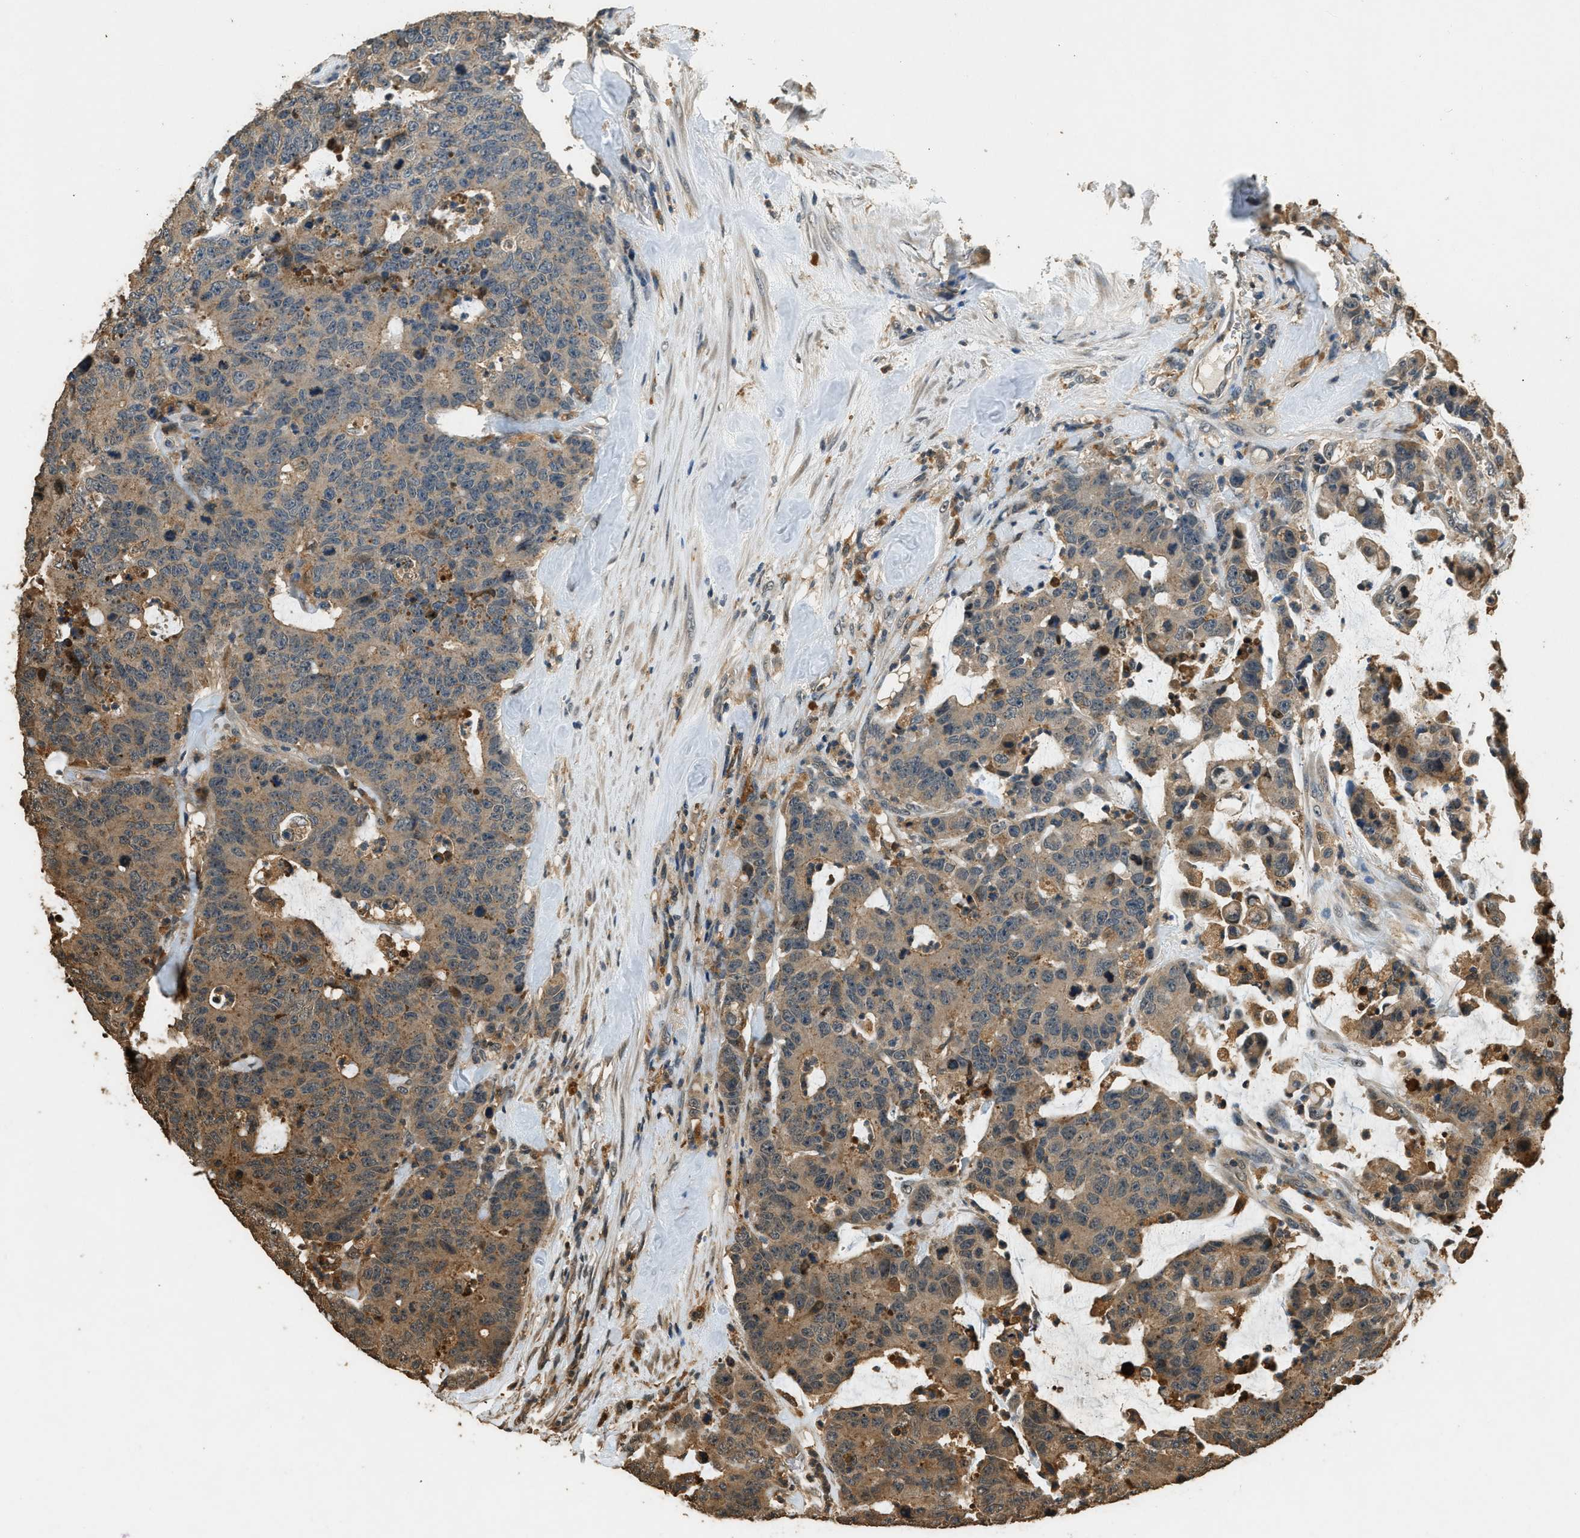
{"staining": {"intensity": "moderate", "quantity": "25%-75%", "location": "cytoplasmic/membranous"}, "tissue": "colorectal cancer", "cell_type": "Tumor cells", "image_type": "cancer", "snomed": [{"axis": "morphology", "description": "Adenocarcinoma, NOS"}, {"axis": "topography", "description": "Colon"}], "caption": "This photomicrograph reveals colorectal cancer (adenocarcinoma) stained with immunohistochemistry (IHC) to label a protein in brown. The cytoplasmic/membranous of tumor cells show moderate positivity for the protein. Nuclei are counter-stained blue.", "gene": "RAP2A", "patient": {"sex": "female", "age": 86}}